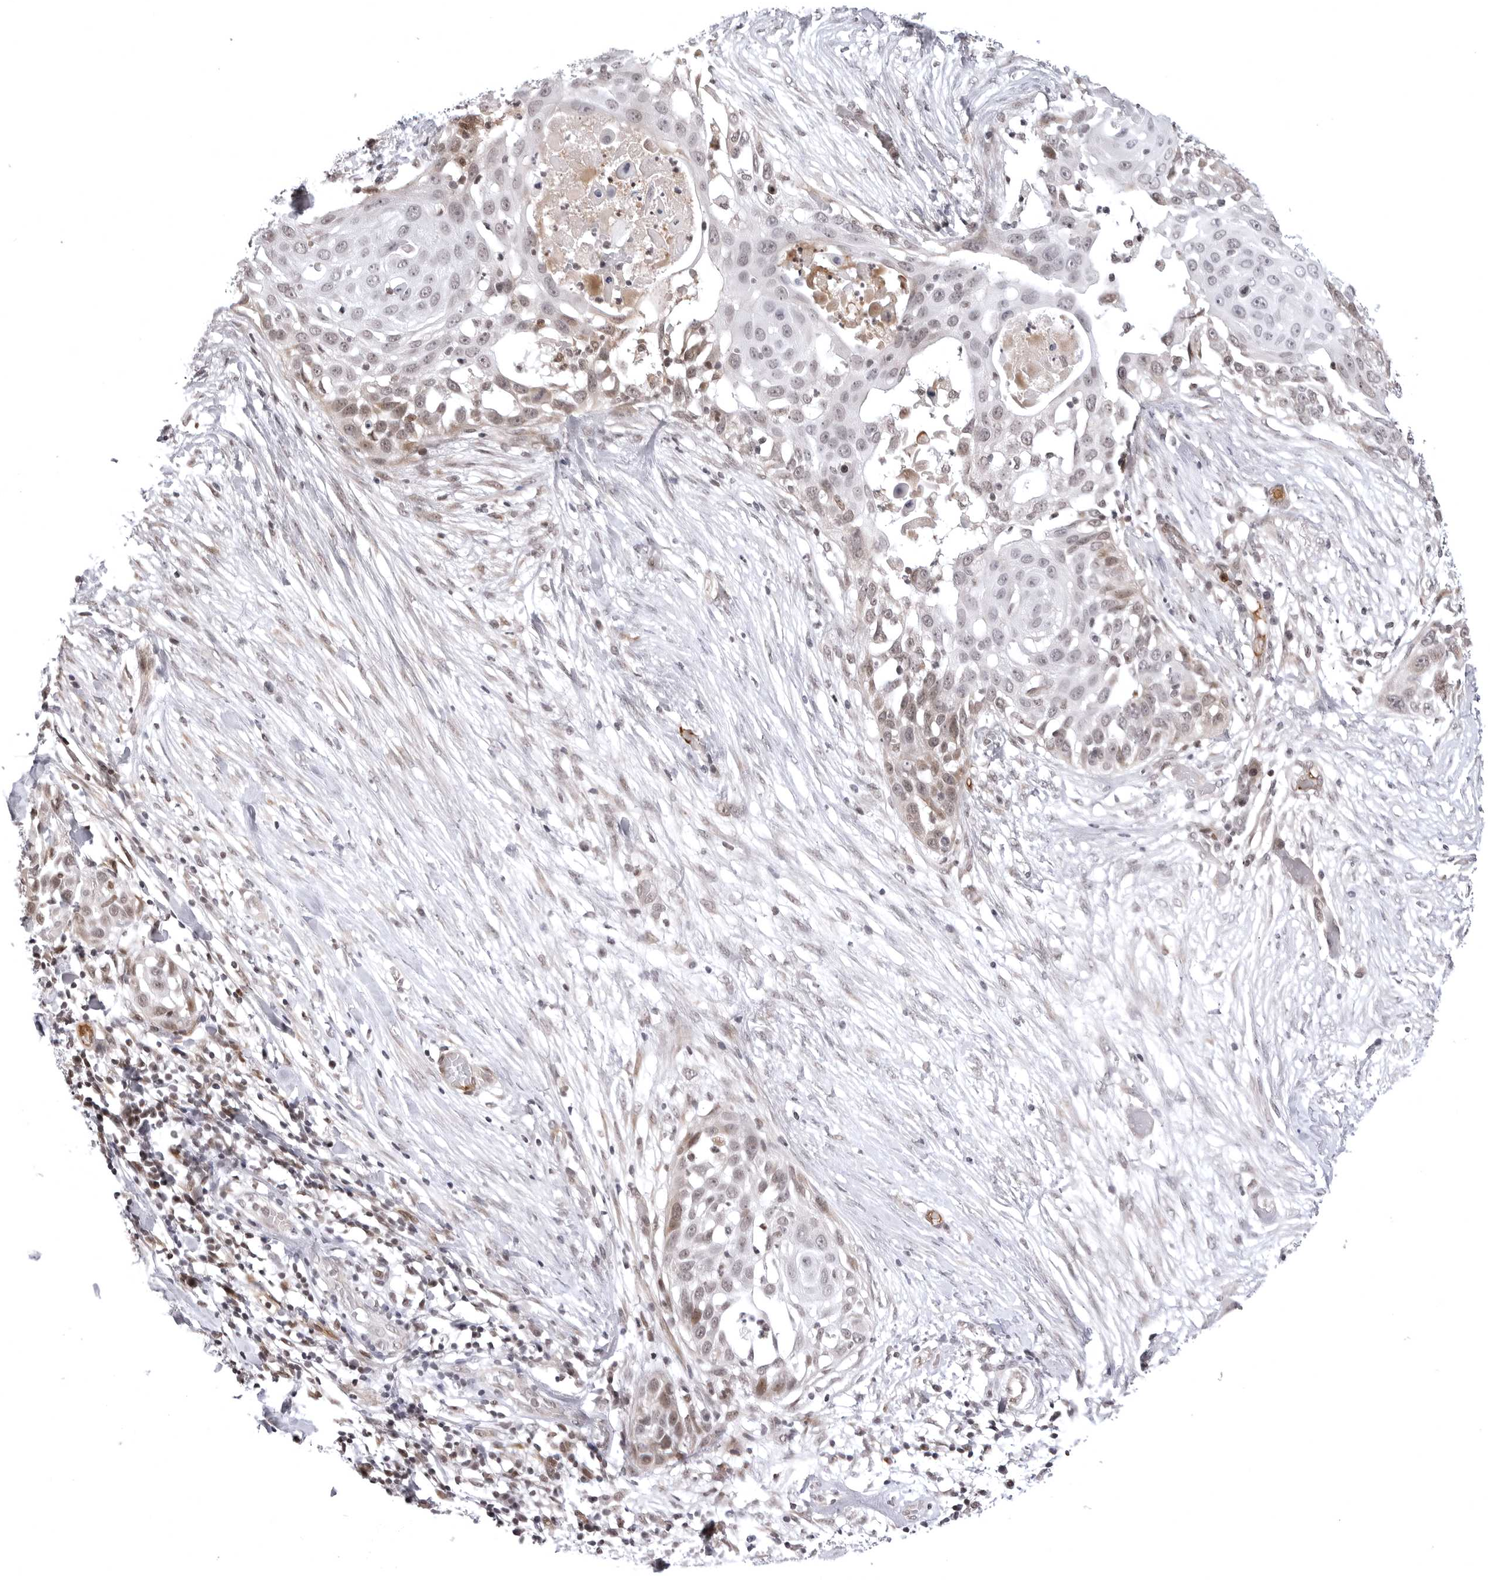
{"staining": {"intensity": "moderate", "quantity": "<25%", "location": "nuclear"}, "tissue": "skin cancer", "cell_type": "Tumor cells", "image_type": "cancer", "snomed": [{"axis": "morphology", "description": "Squamous cell carcinoma, NOS"}, {"axis": "topography", "description": "Skin"}], "caption": "This photomicrograph reveals IHC staining of squamous cell carcinoma (skin), with low moderate nuclear staining in about <25% of tumor cells.", "gene": "PHF3", "patient": {"sex": "female", "age": 44}}